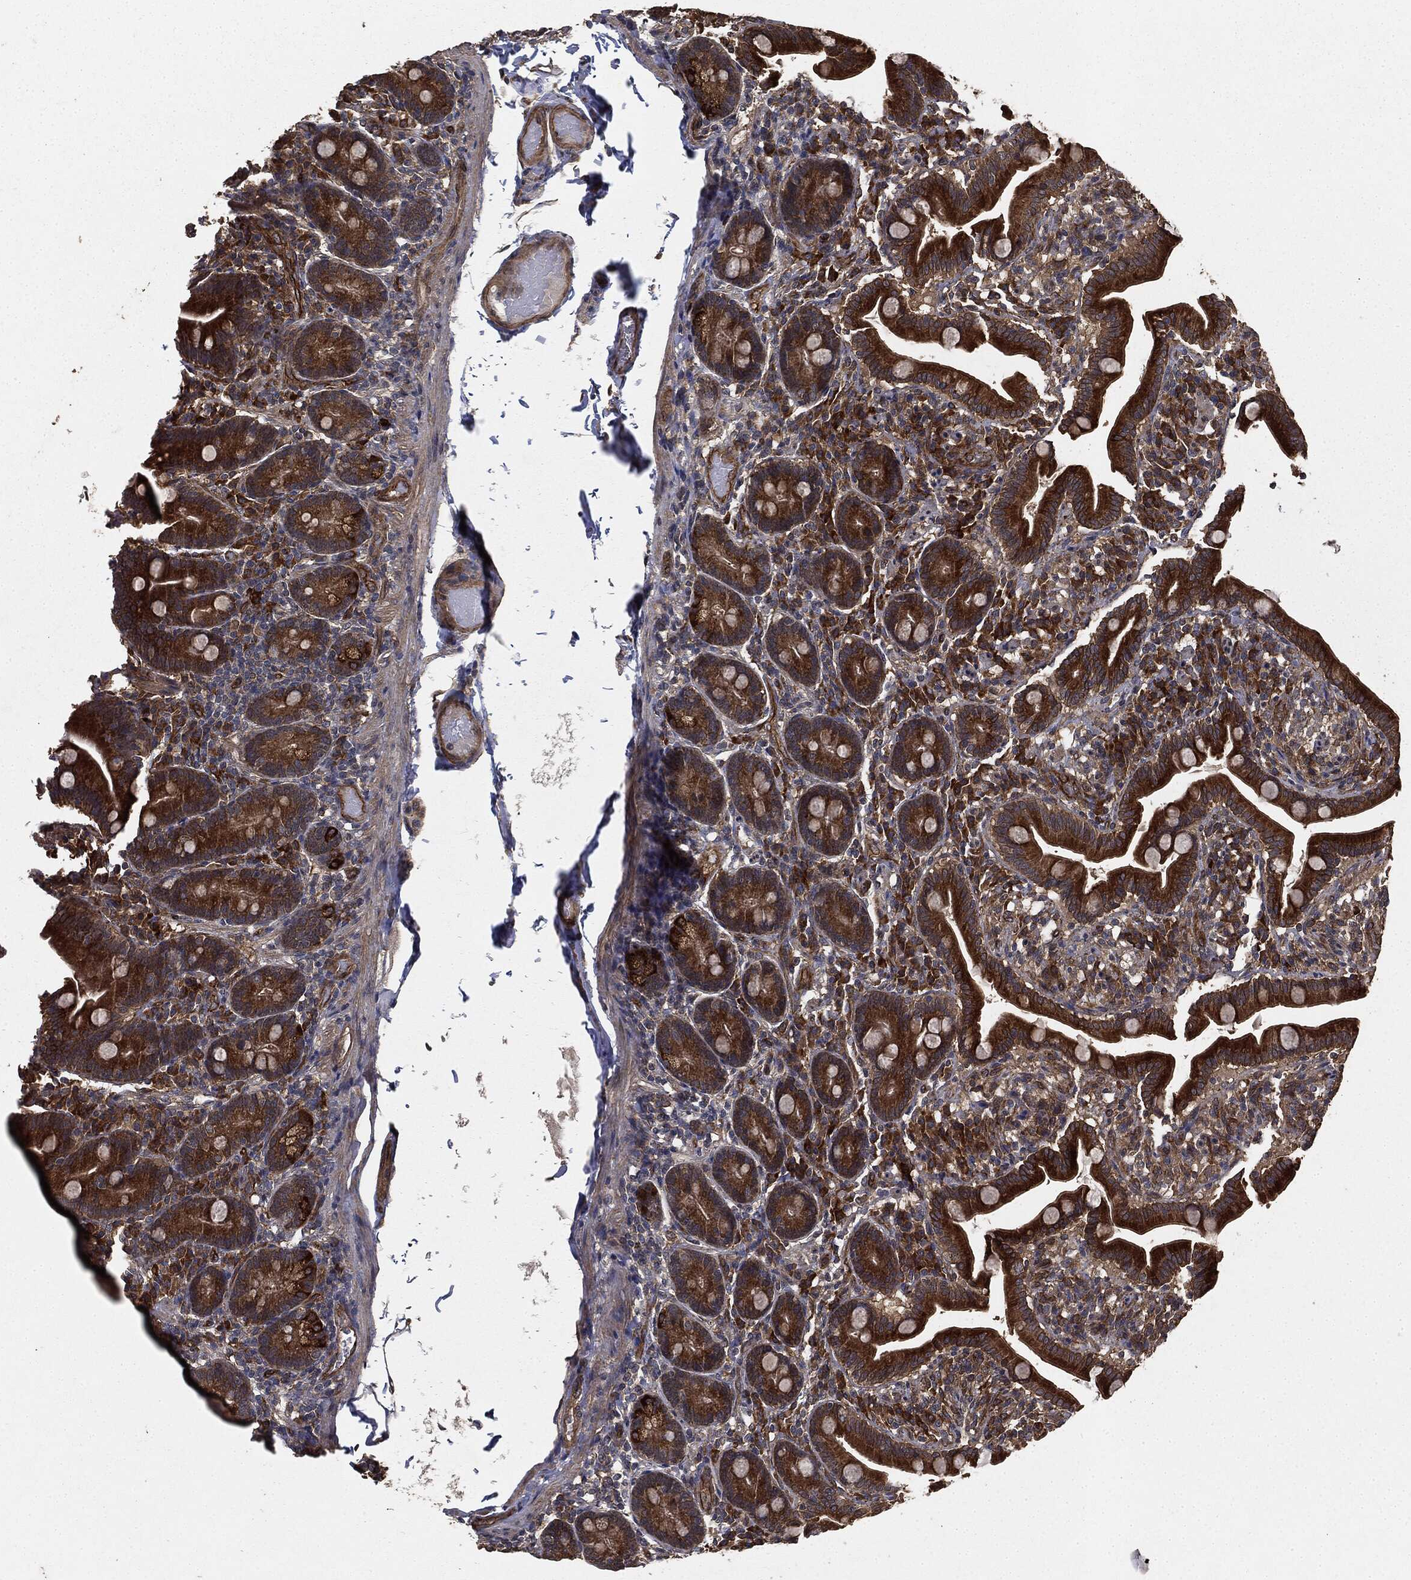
{"staining": {"intensity": "strong", "quantity": ">75%", "location": "cytoplasmic/membranous"}, "tissue": "small intestine", "cell_type": "Glandular cells", "image_type": "normal", "snomed": [{"axis": "morphology", "description": "Normal tissue, NOS"}, {"axis": "topography", "description": "Small intestine"}], "caption": "DAB immunohistochemical staining of benign small intestine demonstrates strong cytoplasmic/membranous protein expression in approximately >75% of glandular cells. (DAB (3,3'-diaminobenzidine) IHC, brown staining for protein, blue staining for nuclei).", "gene": "MIER2", "patient": {"sex": "male", "age": 66}}